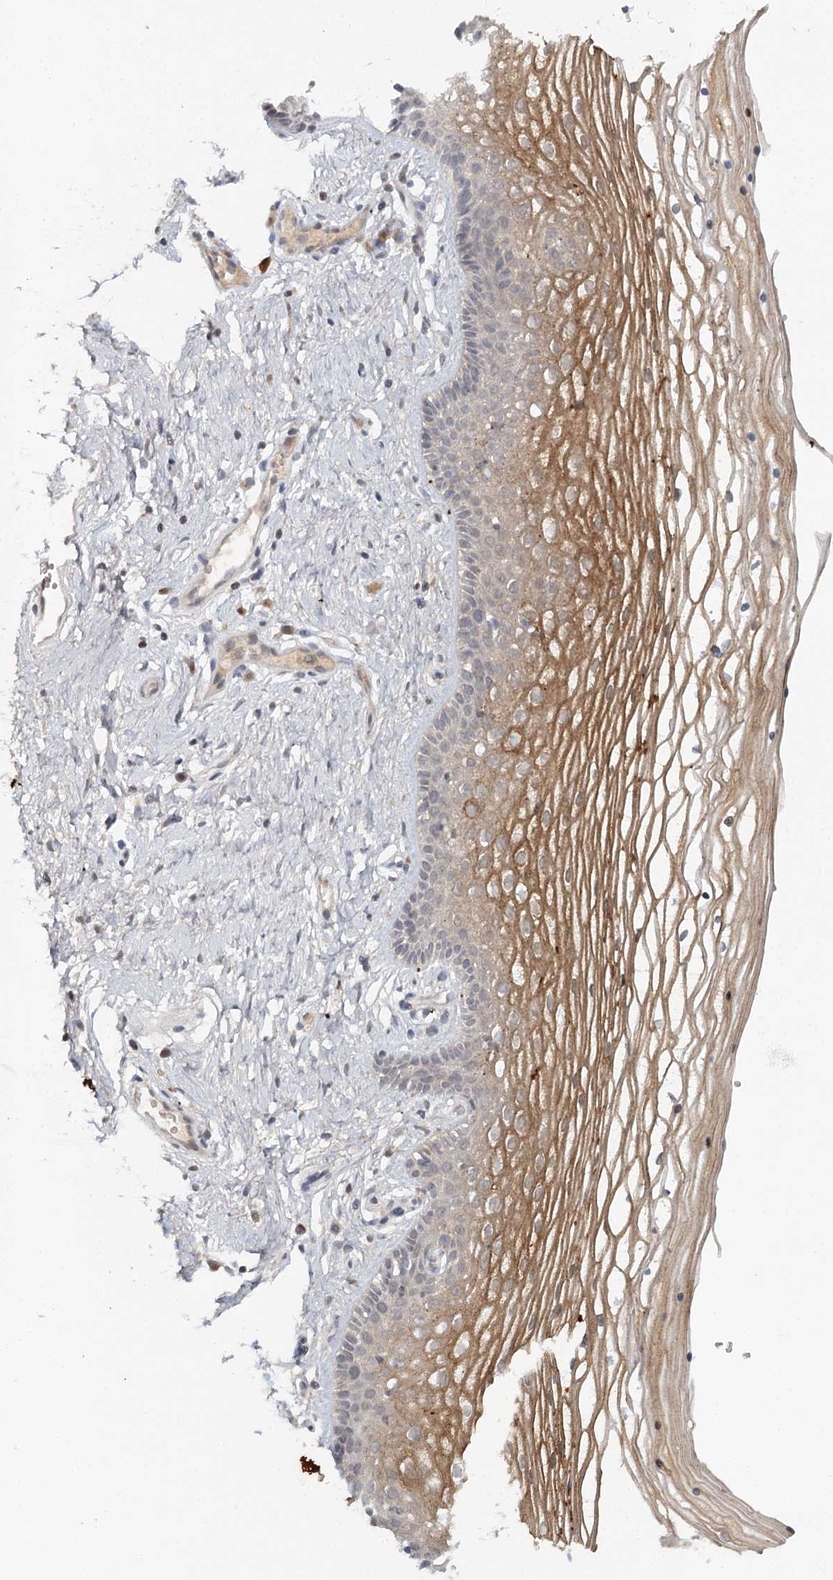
{"staining": {"intensity": "moderate", "quantity": "25%-75%", "location": "cytoplasmic/membranous"}, "tissue": "vagina", "cell_type": "Squamous epithelial cells", "image_type": "normal", "snomed": [{"axis": "morphology", "description": "Normal tissue, NOS"}, {"axis": "topography", "description": "Vagina"}], "caption": "Immunohistochemical staining of normal human vagina displays 25%-75% levels of moderate cytoplasmic/membranous protein expression in approximately 25%-75% of squamous epithelial cells.", "gene": "SLC41A2", "patient": {"sex": "female", "age": 46}}